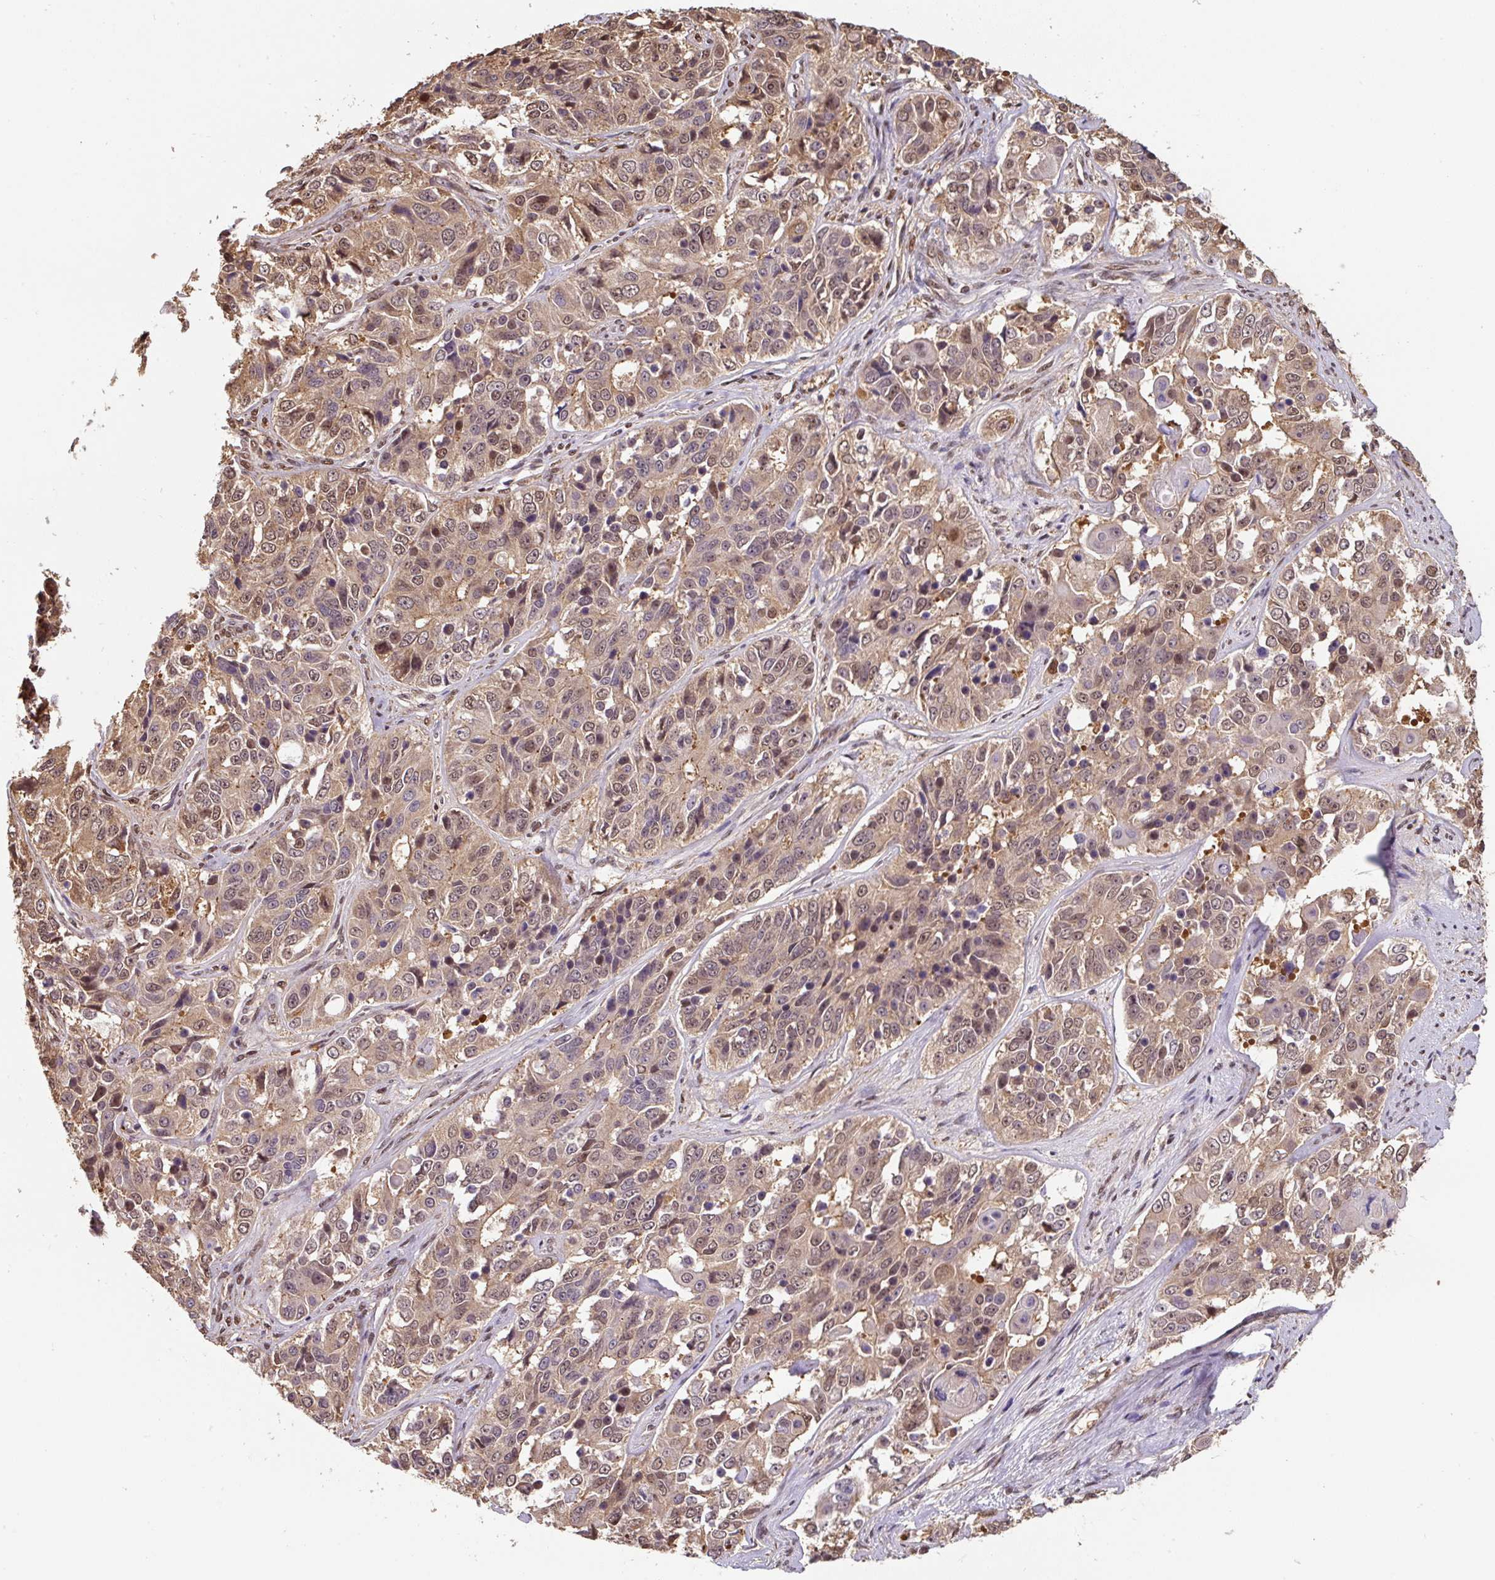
{"staining": {"intensity": "weak", "quantity": ">75%", "location": "cytoplasmic/membranous,nuclear"}, "tissue": "ovarian cancer", "cell_type": "Tumor cells", "image_type": "cancer", "snomed": [{"axis": "morphology", "description": "Carcinoma, endometroid"}, {"axis": "topography", "description": "Ovary"}], "caption": "Protein expression analysis of human endometroid carcinoma (ovarian) reveals weak cytoplasmic/membranous and nuclear staining in approximately >75% of tumor cells.", "gene": "ST13", "patient": {"sex": "female", "age": 51}}